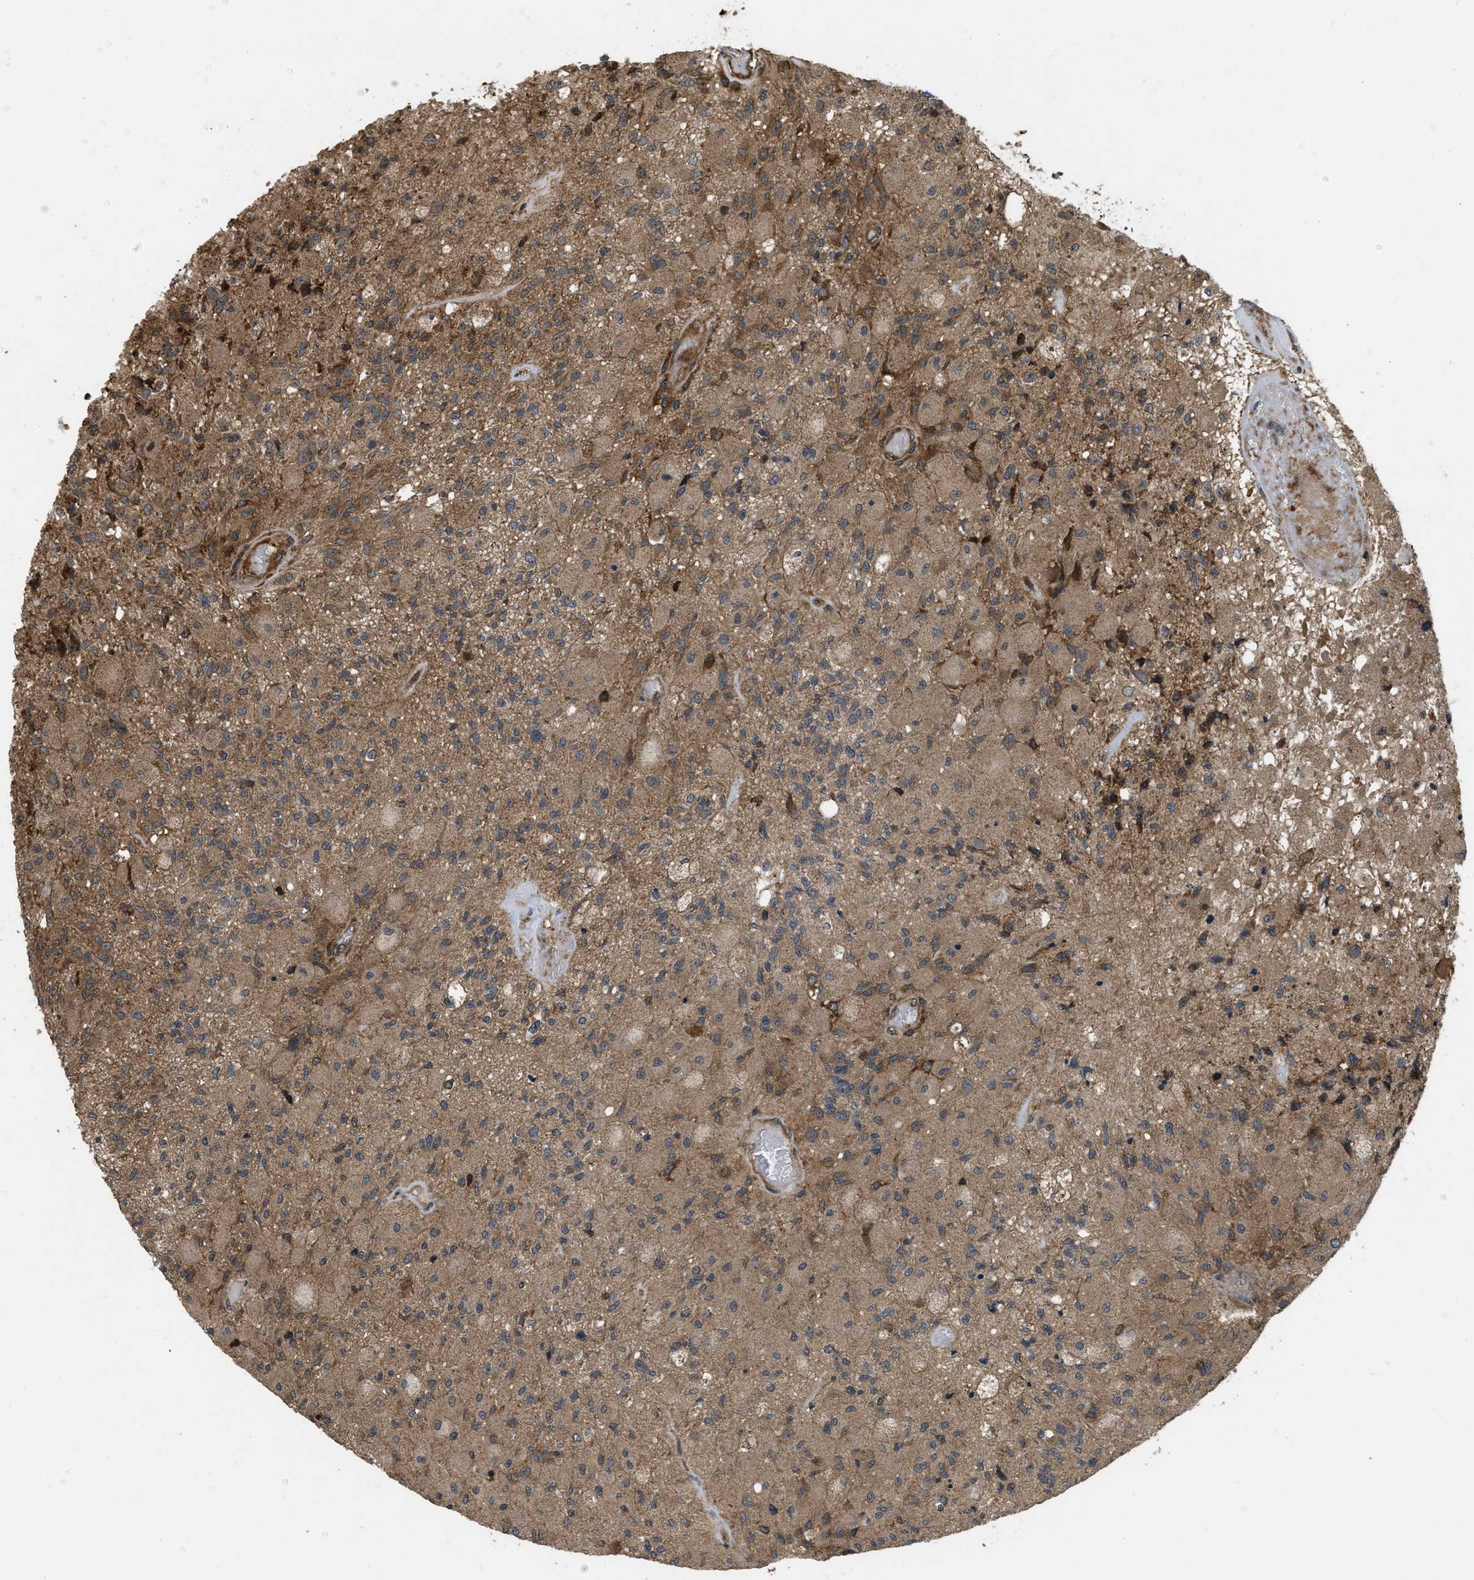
{"staining": {"intensity": "moderate", "quantity": "25%-75%", "location": "cytoplasmic/membranous"}, "tissue": "glioma", "cell_type": "Tumor cells", "image_type": "cancer", "snomed": [{"axis": "morphology", "description": "Normal tissue, NOS"}, {"axis": "morphology", "description": "Glioma, malignant, High grade"}, {"axis": "topography", "description": "Cerebral cortex"}], "caption": "Immunohistochemical staining of glioma demonstrates medium levels of moderate cytoplasmic/membranous protein positivity in approximately 25%-75% of tumor cells.", "gene": "SPTLC1", "patient": {"sex": "male", "age": 77}}